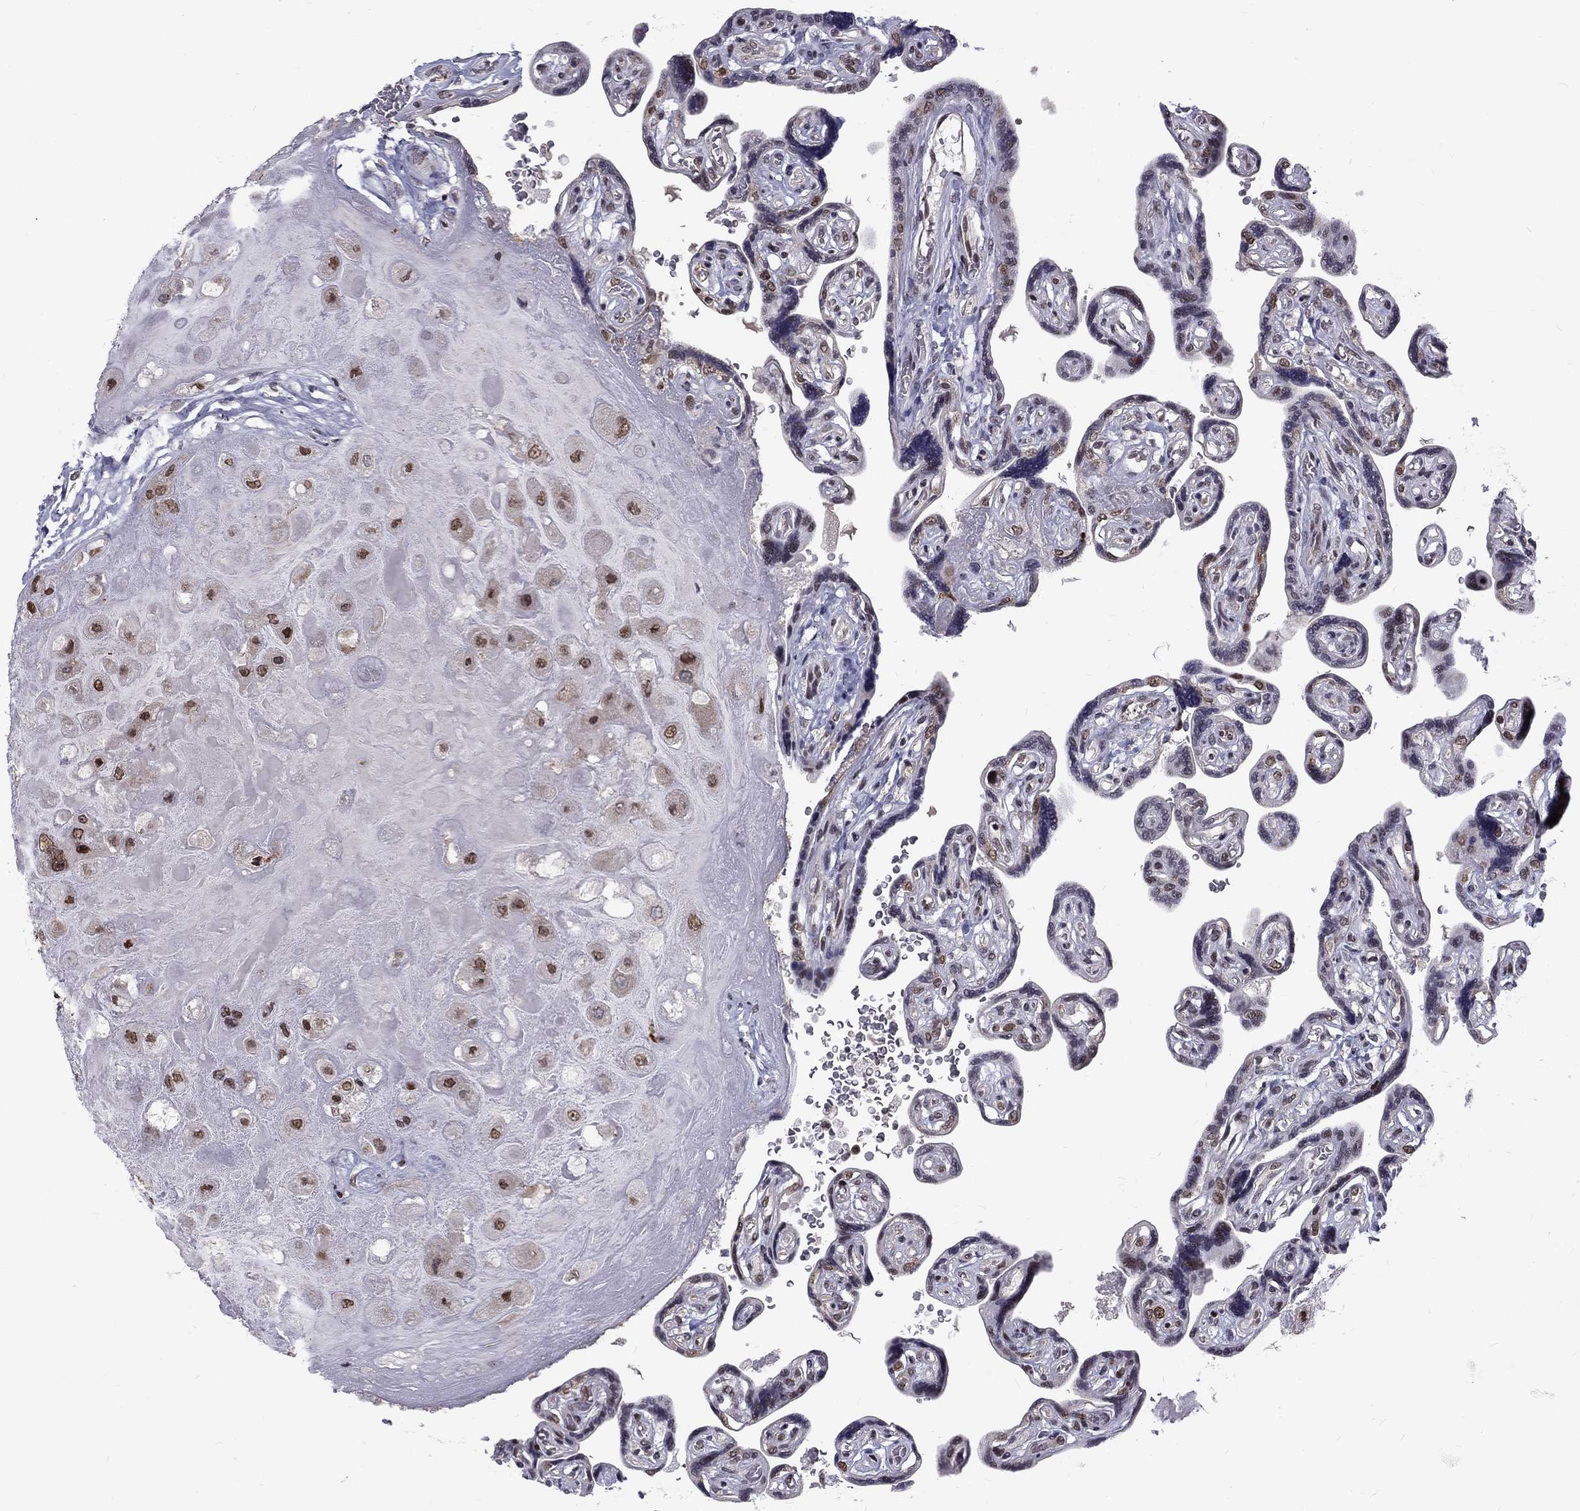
{"staining": {"intensity": "strong", "quantity": "25%-75%", "location": "nuclear"}, "tissue": "placenta", "cell_type": "Decidual cells", "image_type": "normal", "snomed": [{"axis": "morphology", "description": "Normal tissue, NOS"}, {"axis": "topography", "description": "Placenta"}], "caption": "A high-resolution micrograph shows immunohistochemistry staining of normal placenta, which exhibits strong nuclear staining in about 25%-75% of decidual cells.", "gene": "TCEAL1", "patient": {"sex": "female", "age": 32}}